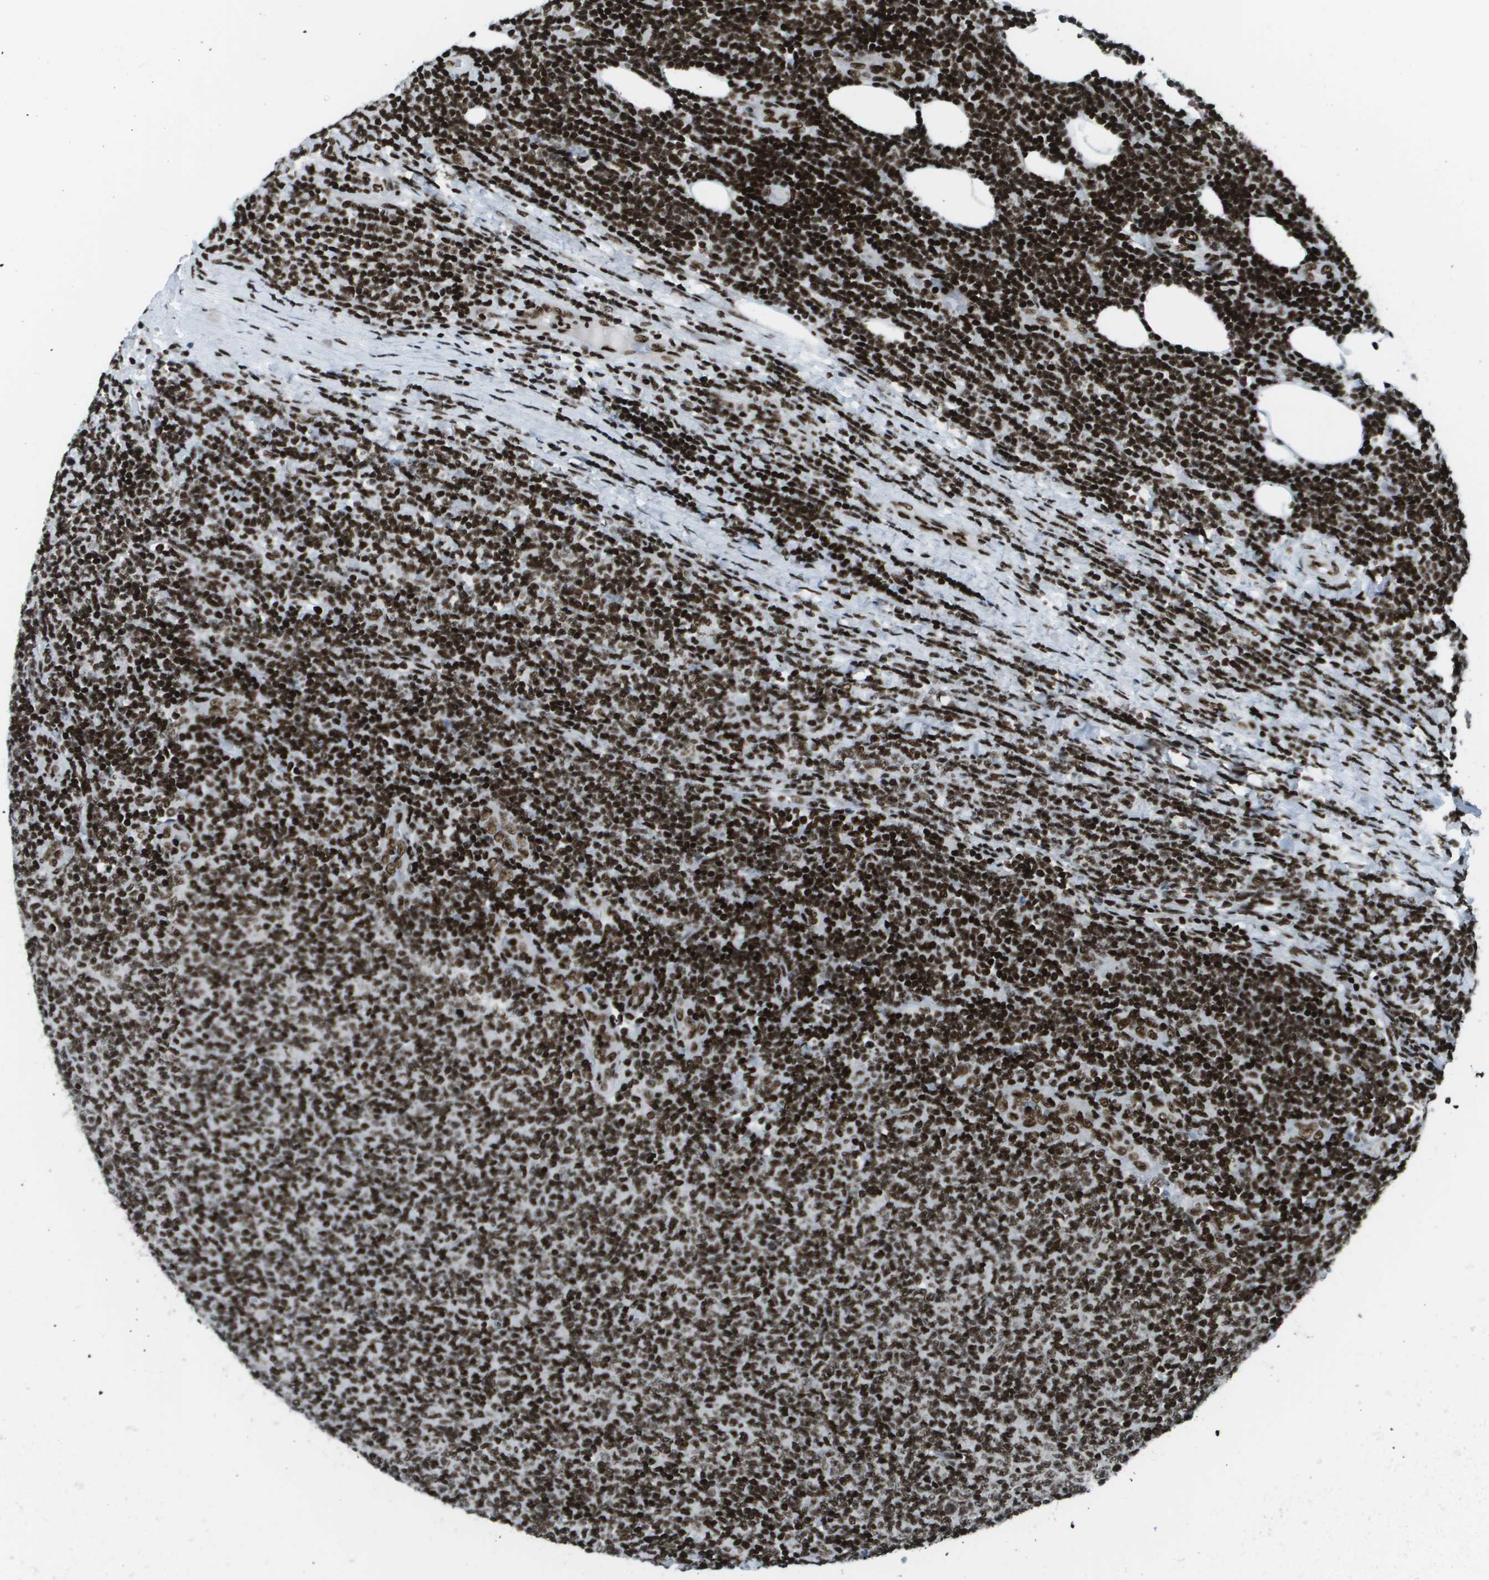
{"staining": {"intensity": "strong", "quantity": ">75%", "location": "nuclear"}, "tissue": "lymphoma", "cell_type": "Tumor cells", "image_type": "cancer", "snomed": [{"axis": "morphology", "description": "Malignant lymphoma, non-Hodgkin's type, Low grade"}, {"axis": "topography", "description": "Lymph node"}], "caption": "IHC photomicrograph of human lymphoma stained for a protein (brown), which demonstrates high levels of strong nuclear positivity in approximately >75% of tumor cells.", "gene": "GLYR1", "patient": {"sex": "male", "age": 66}}